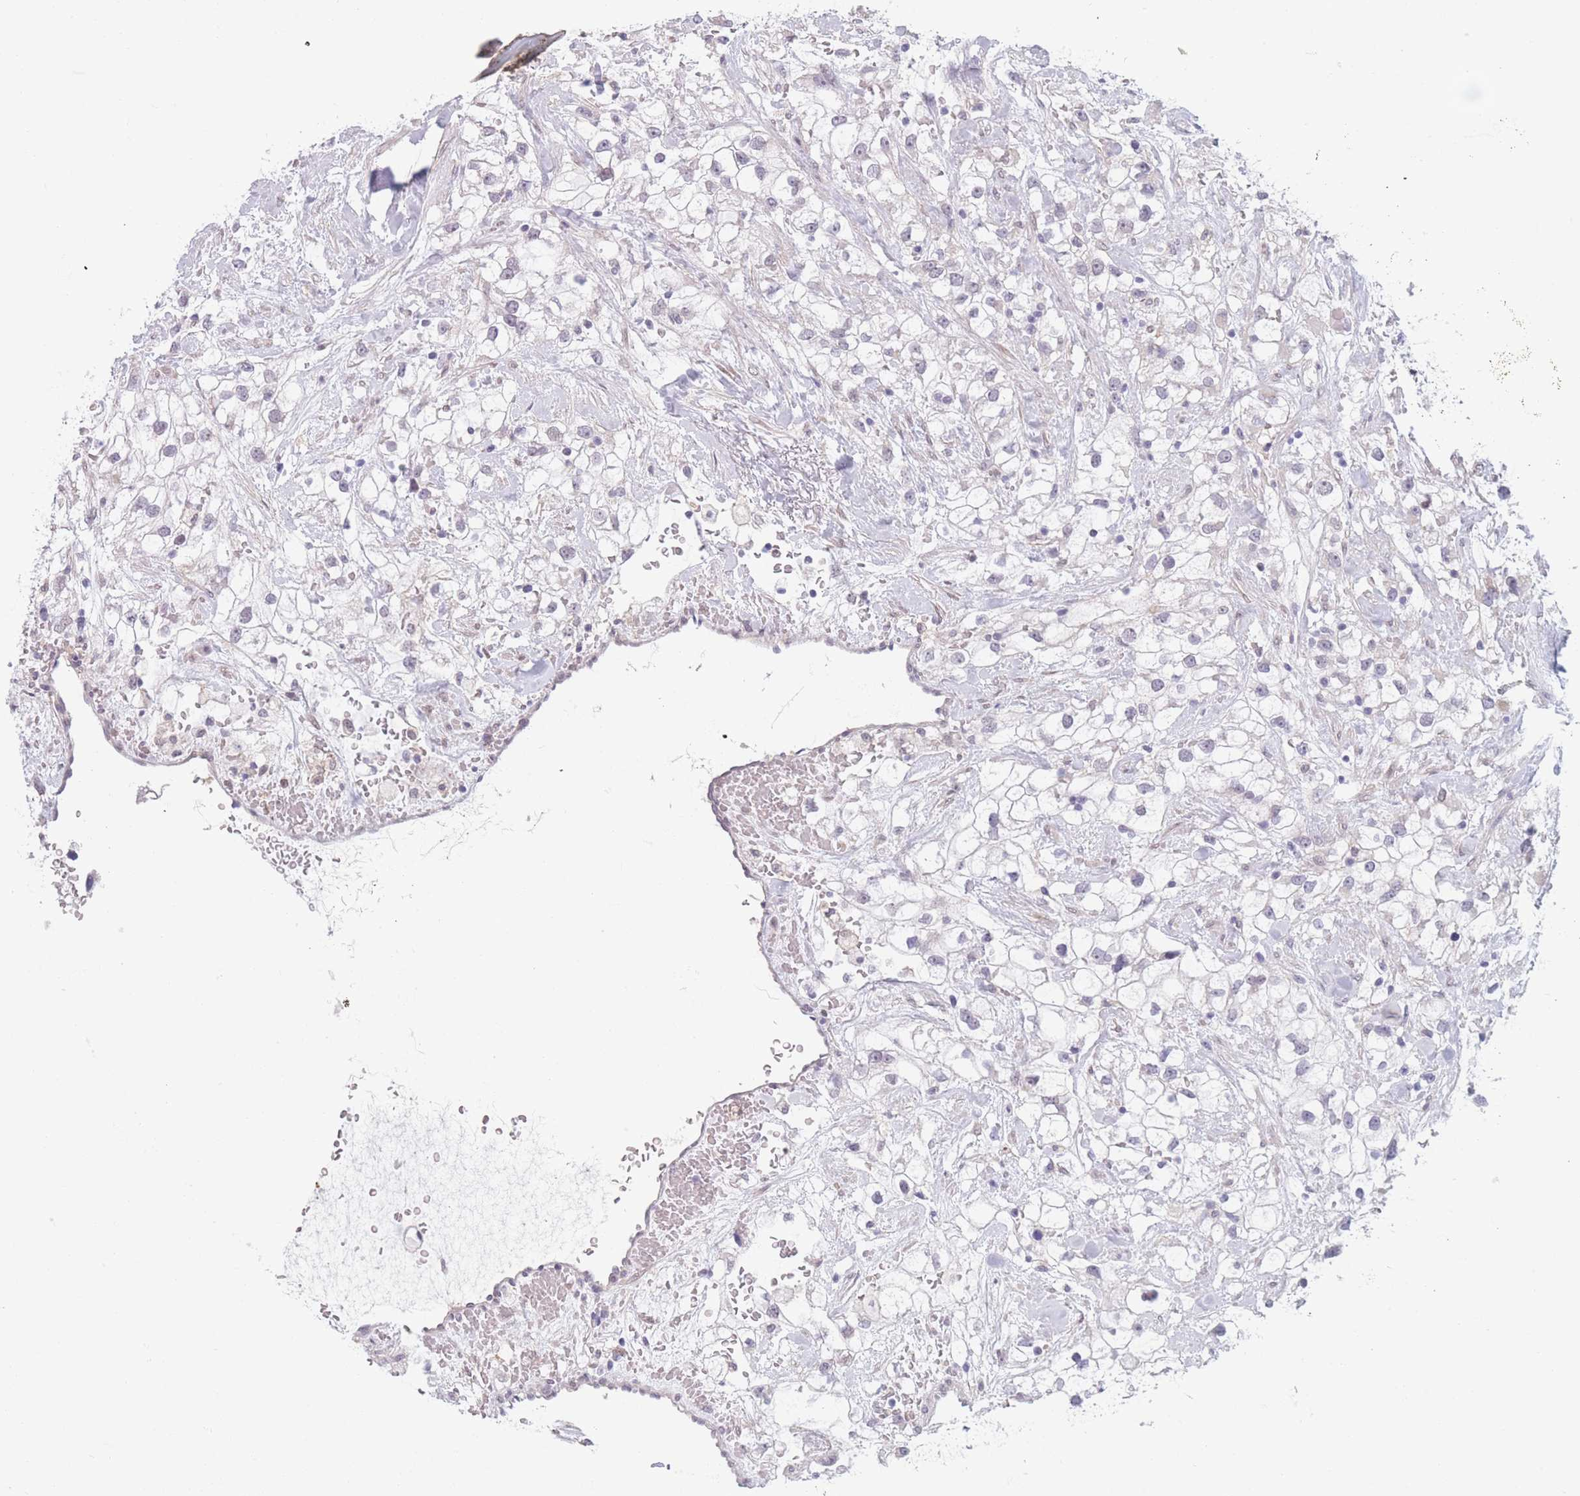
{"staining": {"intensity": "negative", "quantity": "none", "location": "none"}, "tissue": "renal cancer", "cell_type": "Tumor cells", "image_type": "cancer", "snomed": [{"axis": "morphology", "description": "Adenocarcinoma, NOS"}, {"axis": "topography", "description": "Kidney"}], "caption": "Protein analysis of renal cancer reveals no significant positivity in tumor cells.", "gene": "PODXL", "patient": {"sex": "male", "age": 59}}